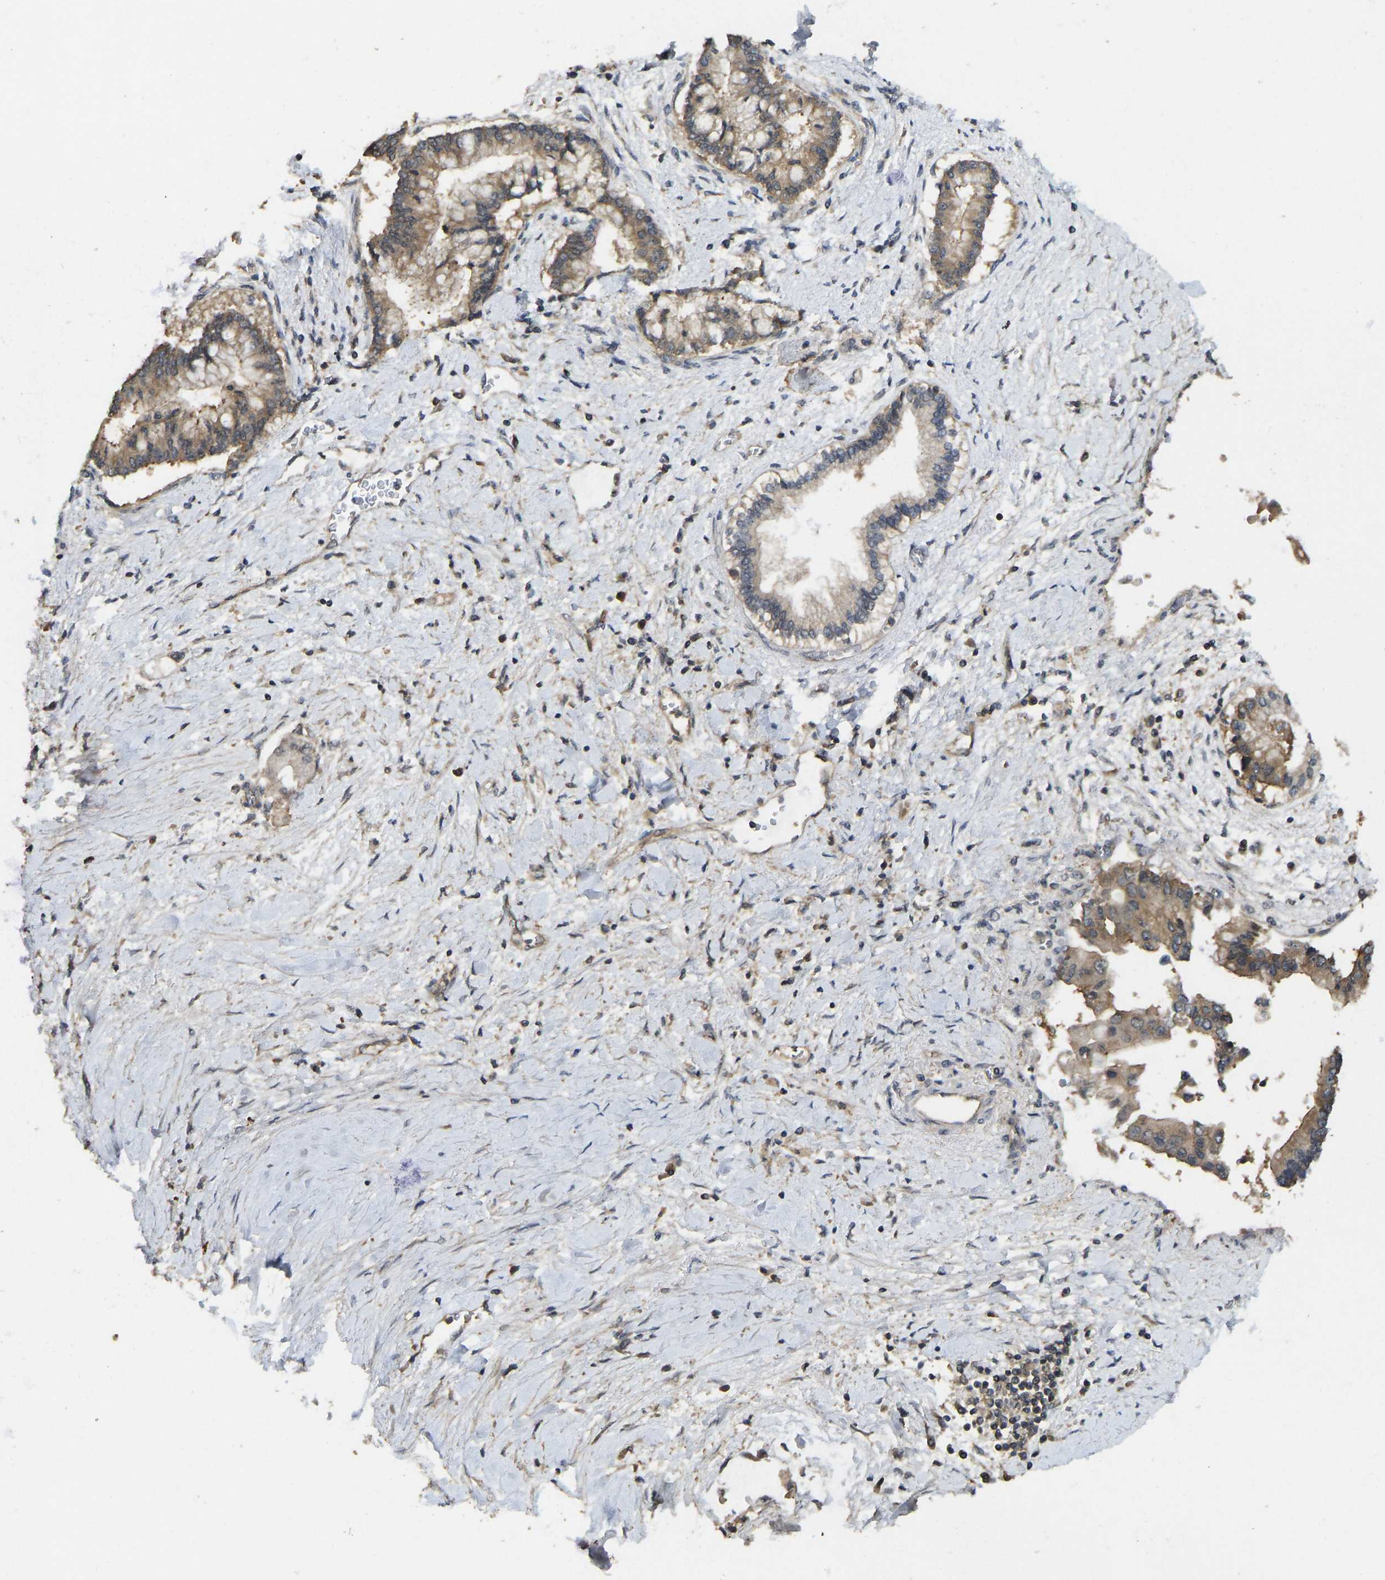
{"staining": {"intensity": "moderate", "quantity": ">75%", "location": "cytoplasmic/membranous"}, "tissue": "liver cancer", "cell_type": "Tumor cells", "image_type": "cancer", "snomed": [{"axis": "morphology", "description": "Cholangiocarcinoma"}, {"axis": "topography", "description": "Liver"}], "caption": "Cholangiocarcinoma (liver) stained with DAB IHC reveals medium levels of moderate cytoplasmic/membranous expression in approximately >75% of tumor cells.", "gene": "NDRG3", "patient": {"sex": "male", "age": 50}}